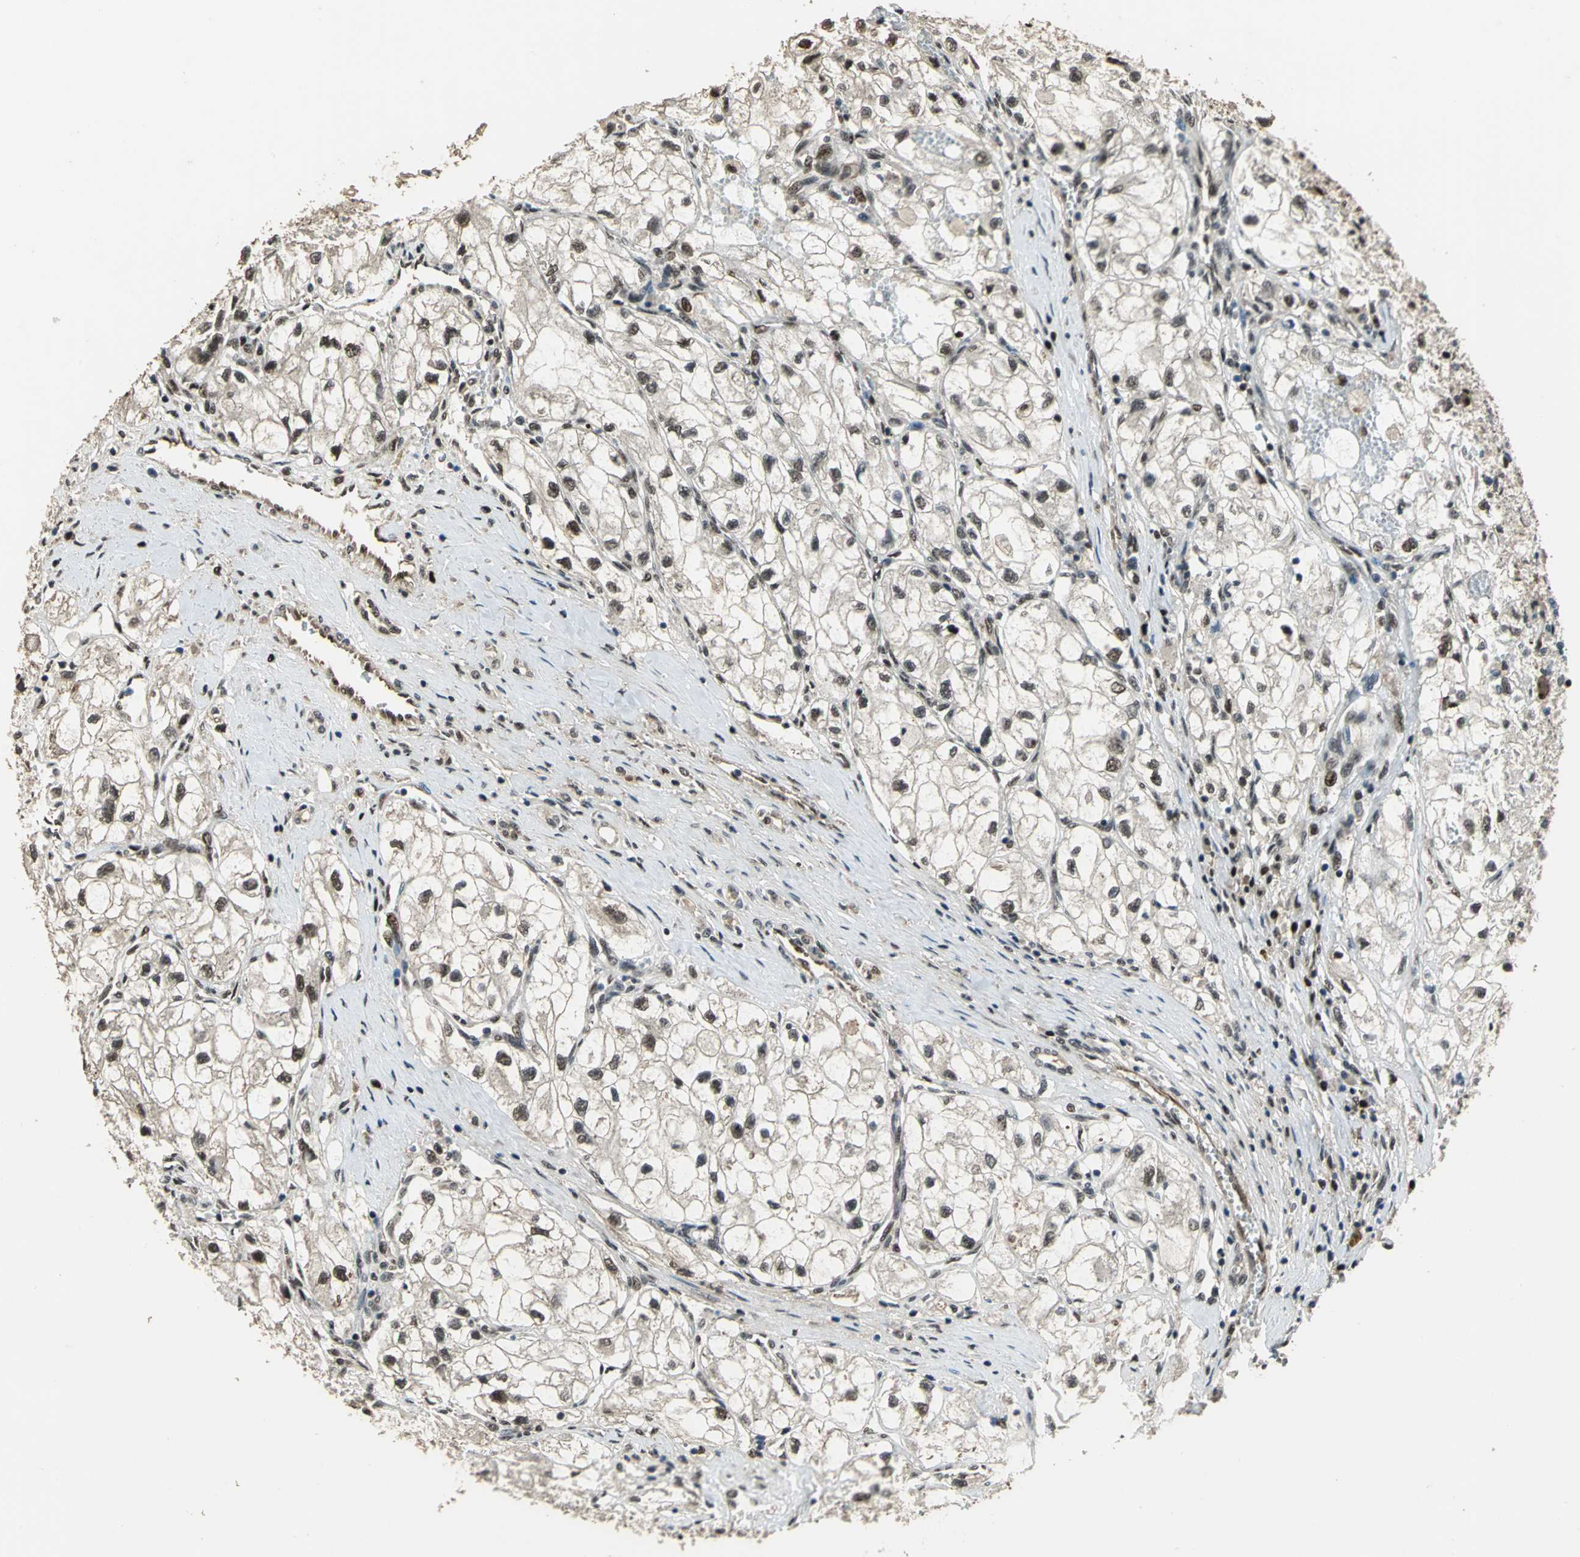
{"staining": {"intensity": "moderate", "quantity": "25%-75%", "location": "nuclear"}, "tissue": "renal cancer", "cell_type": "Tumor cells", "image_type": "cancer", "snomed": [{"axis": "morphology", "description": "Adenocarcinoma, NOS"}, {"axis": "topography", "description": "Kidney"}], "caption": "Immunohistochemistry (IHC) of human renal cancer (adenocarcinoma) displays medium levels of moderate nuclear staining in approximately 25%-75% of tumor cells.", "gene": "MIS18BP1", "patient": {"sex": "female", "age": 70}}